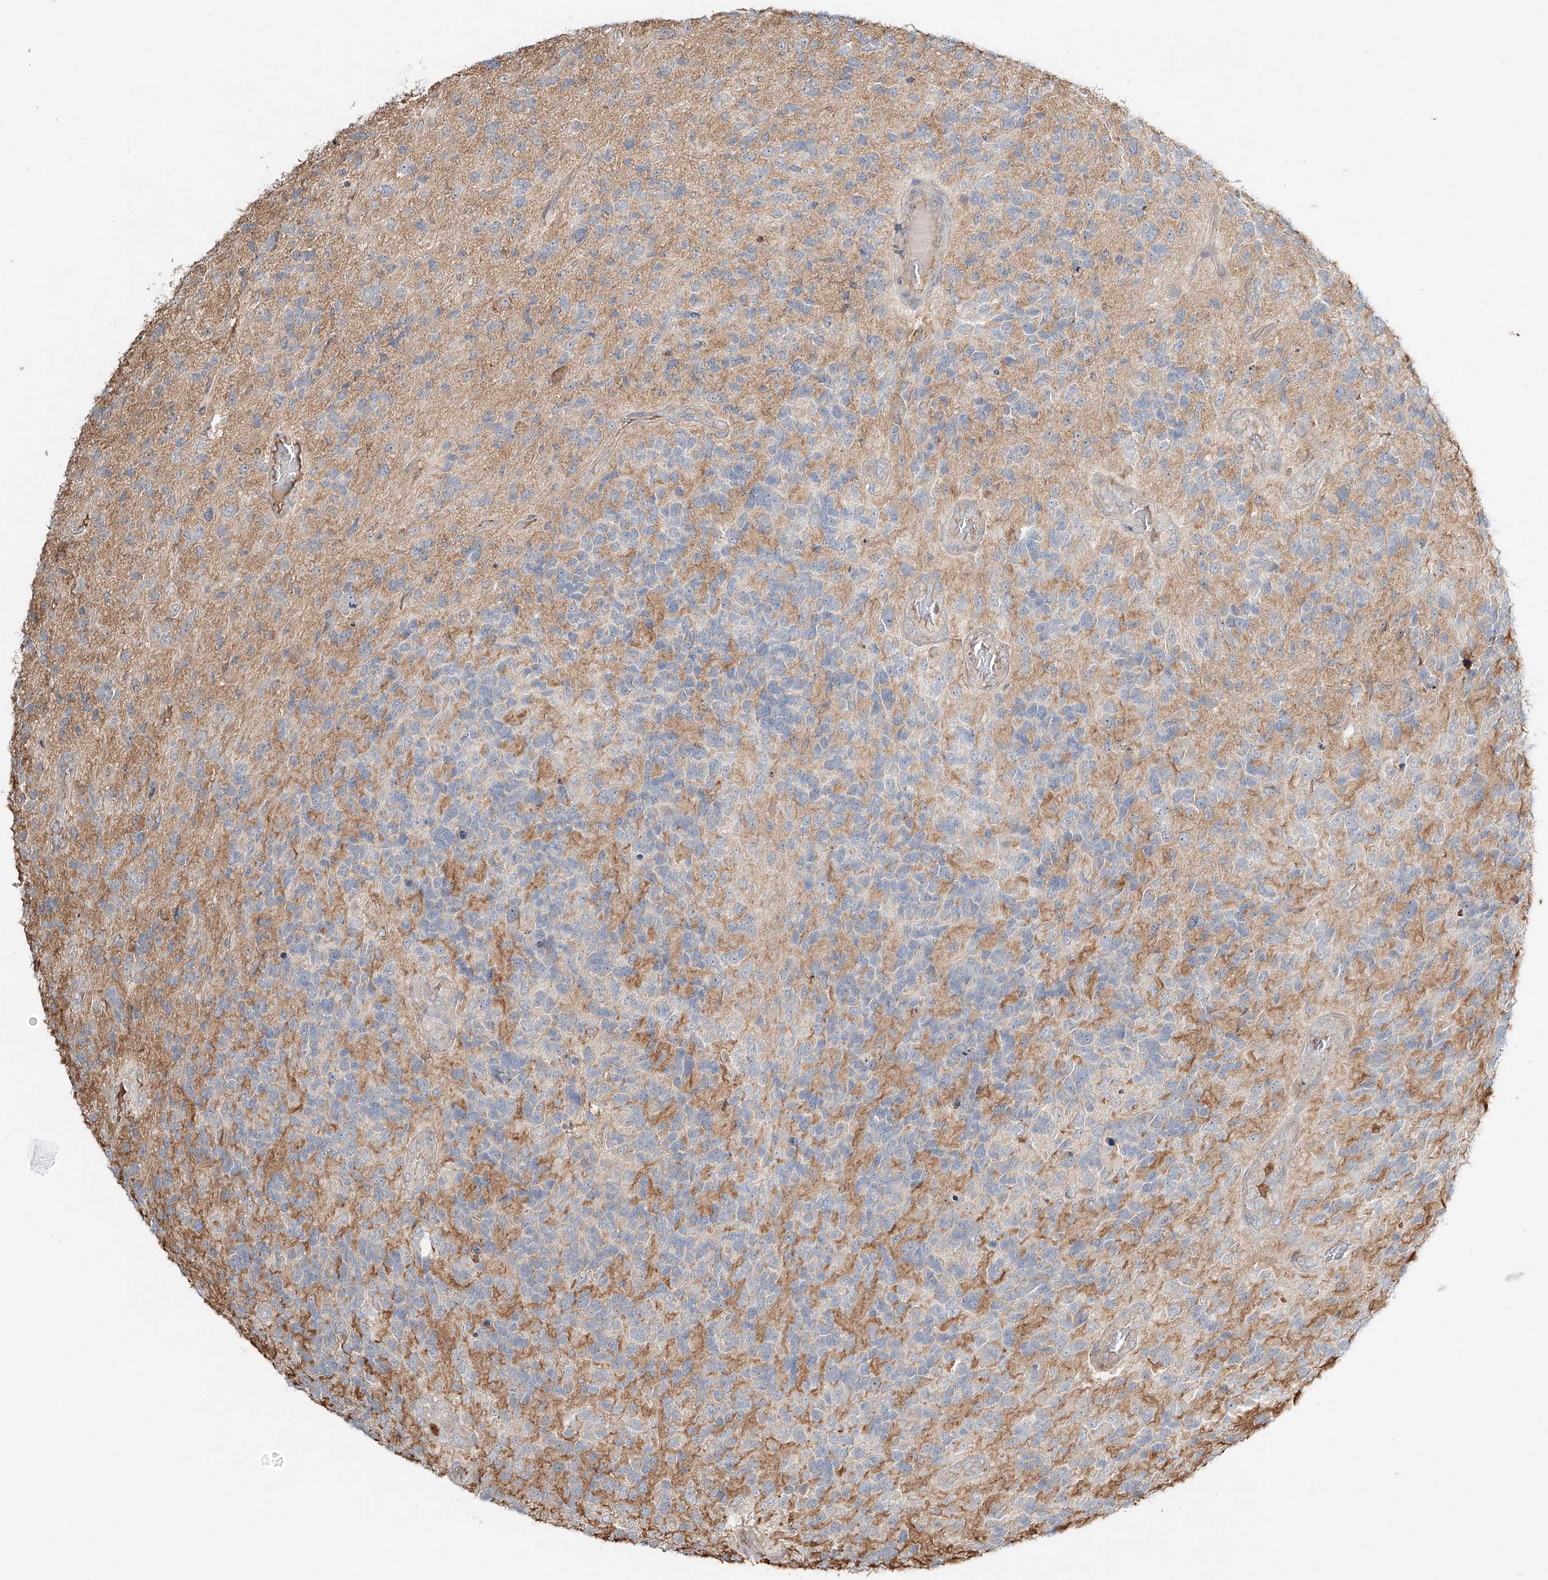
{"staining": {"intensity": "negative", "quantity": "none", "location": "none"}, "tissue": "glioma", "cell_type": "Tumor cells", "image_type": "cancer", "snomed": [{"axis": "morphology", "description": "Glioma, malignant, High grade"}, {"axis": "topography", "description": "Brain"}], "caption": "This is a histopathology image of immunohistochemistry staining of glioma, which shows no positivity in tumor cells.", "gene": "ERO1A", "patient": {"sex": "female", "age": 58}}